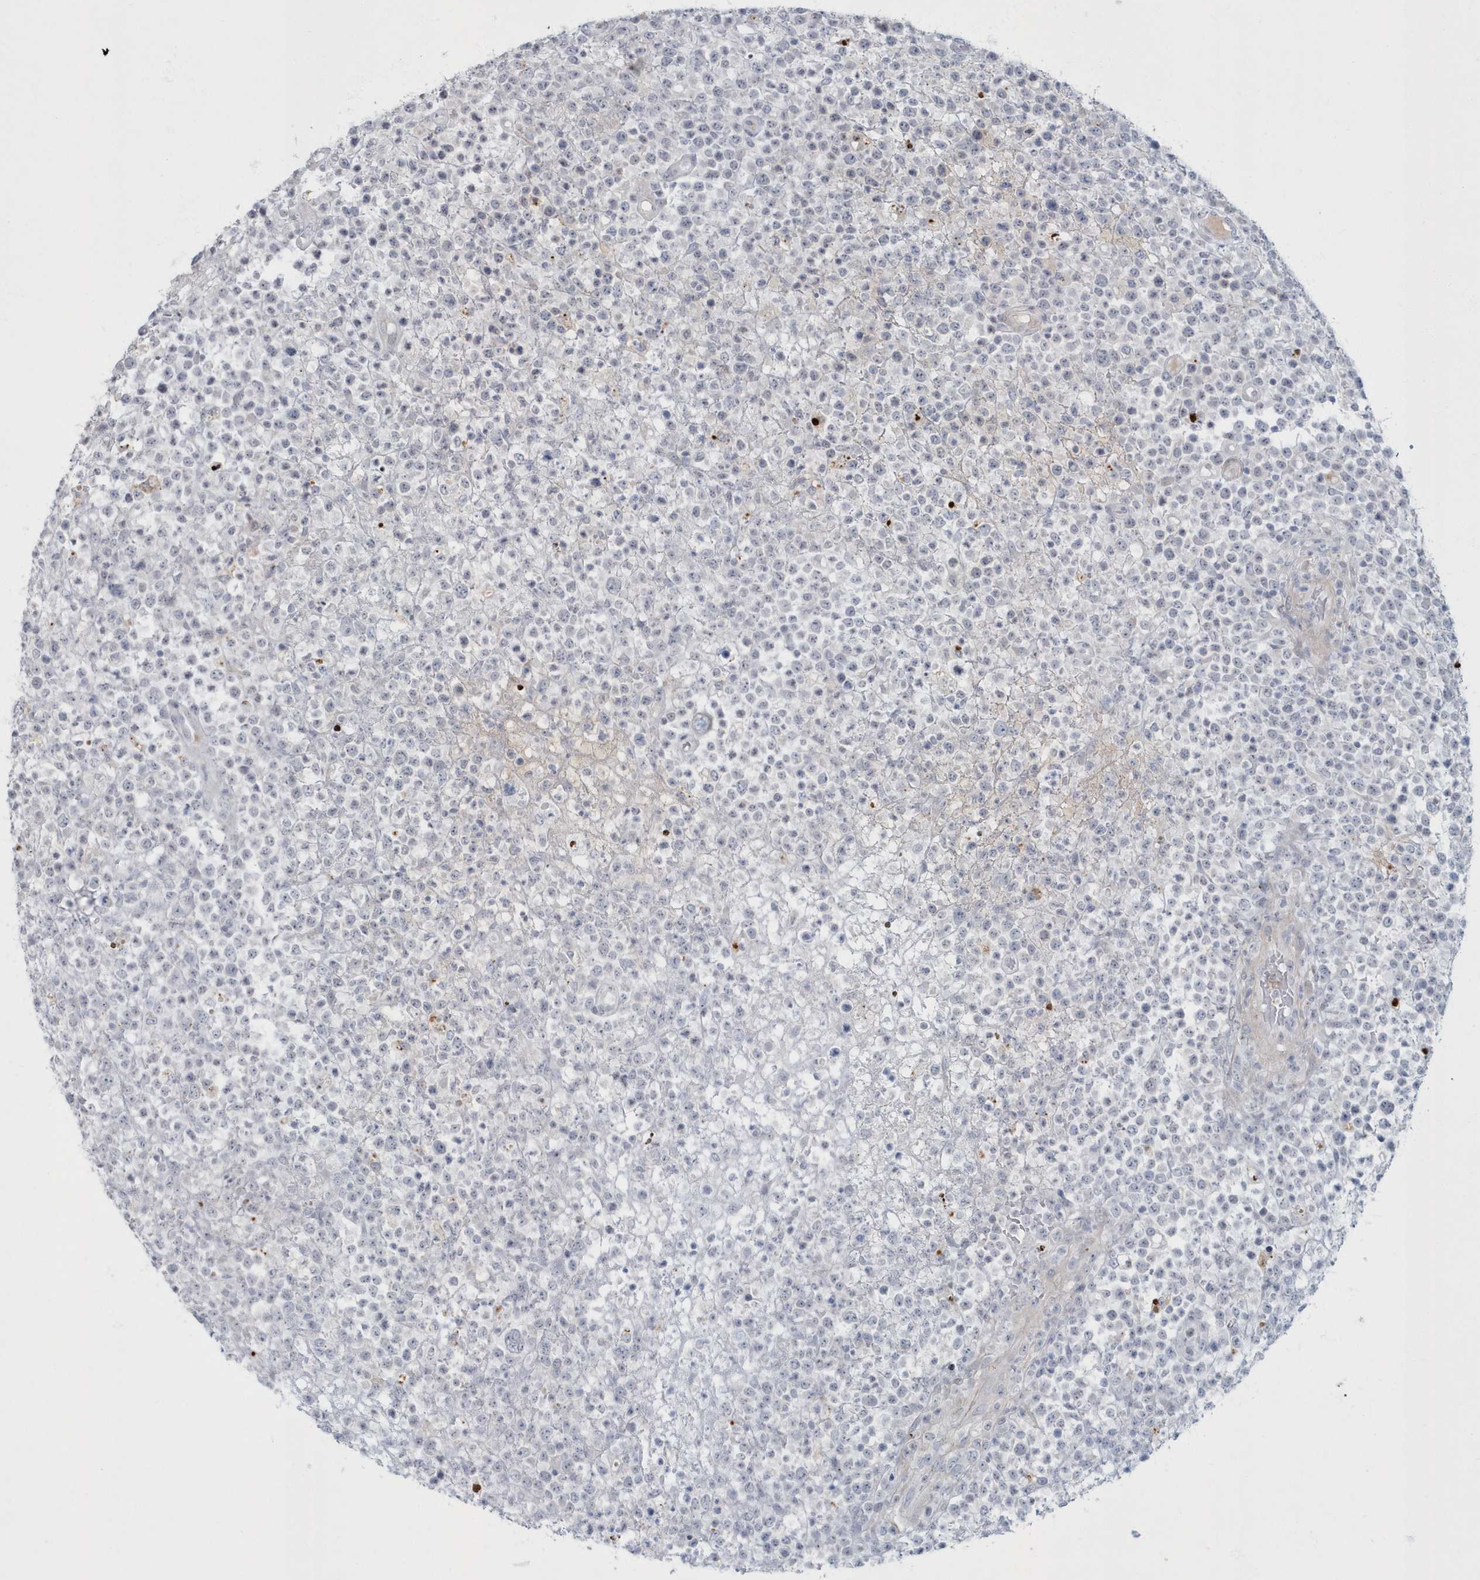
{"staining": {"intensity": "negative", "quantity": "none", "location": "none"}, "tissue": "lymphoma", "cell_type": "Tumor cells", "image_type": "cancer", "snomed": [{"axis": "morphology", "description": "Malignant lymphoma, non-Hodgkin's type, High grade"}, {"axis": "topography", "description": "Colon"}], "caption": "An IHC photomicrograph of lymphoma is shown. There is no staining in tumor cells of lymphoma.", "gene": "MYOT", "patient": {"sex": "female", "age": 53}}